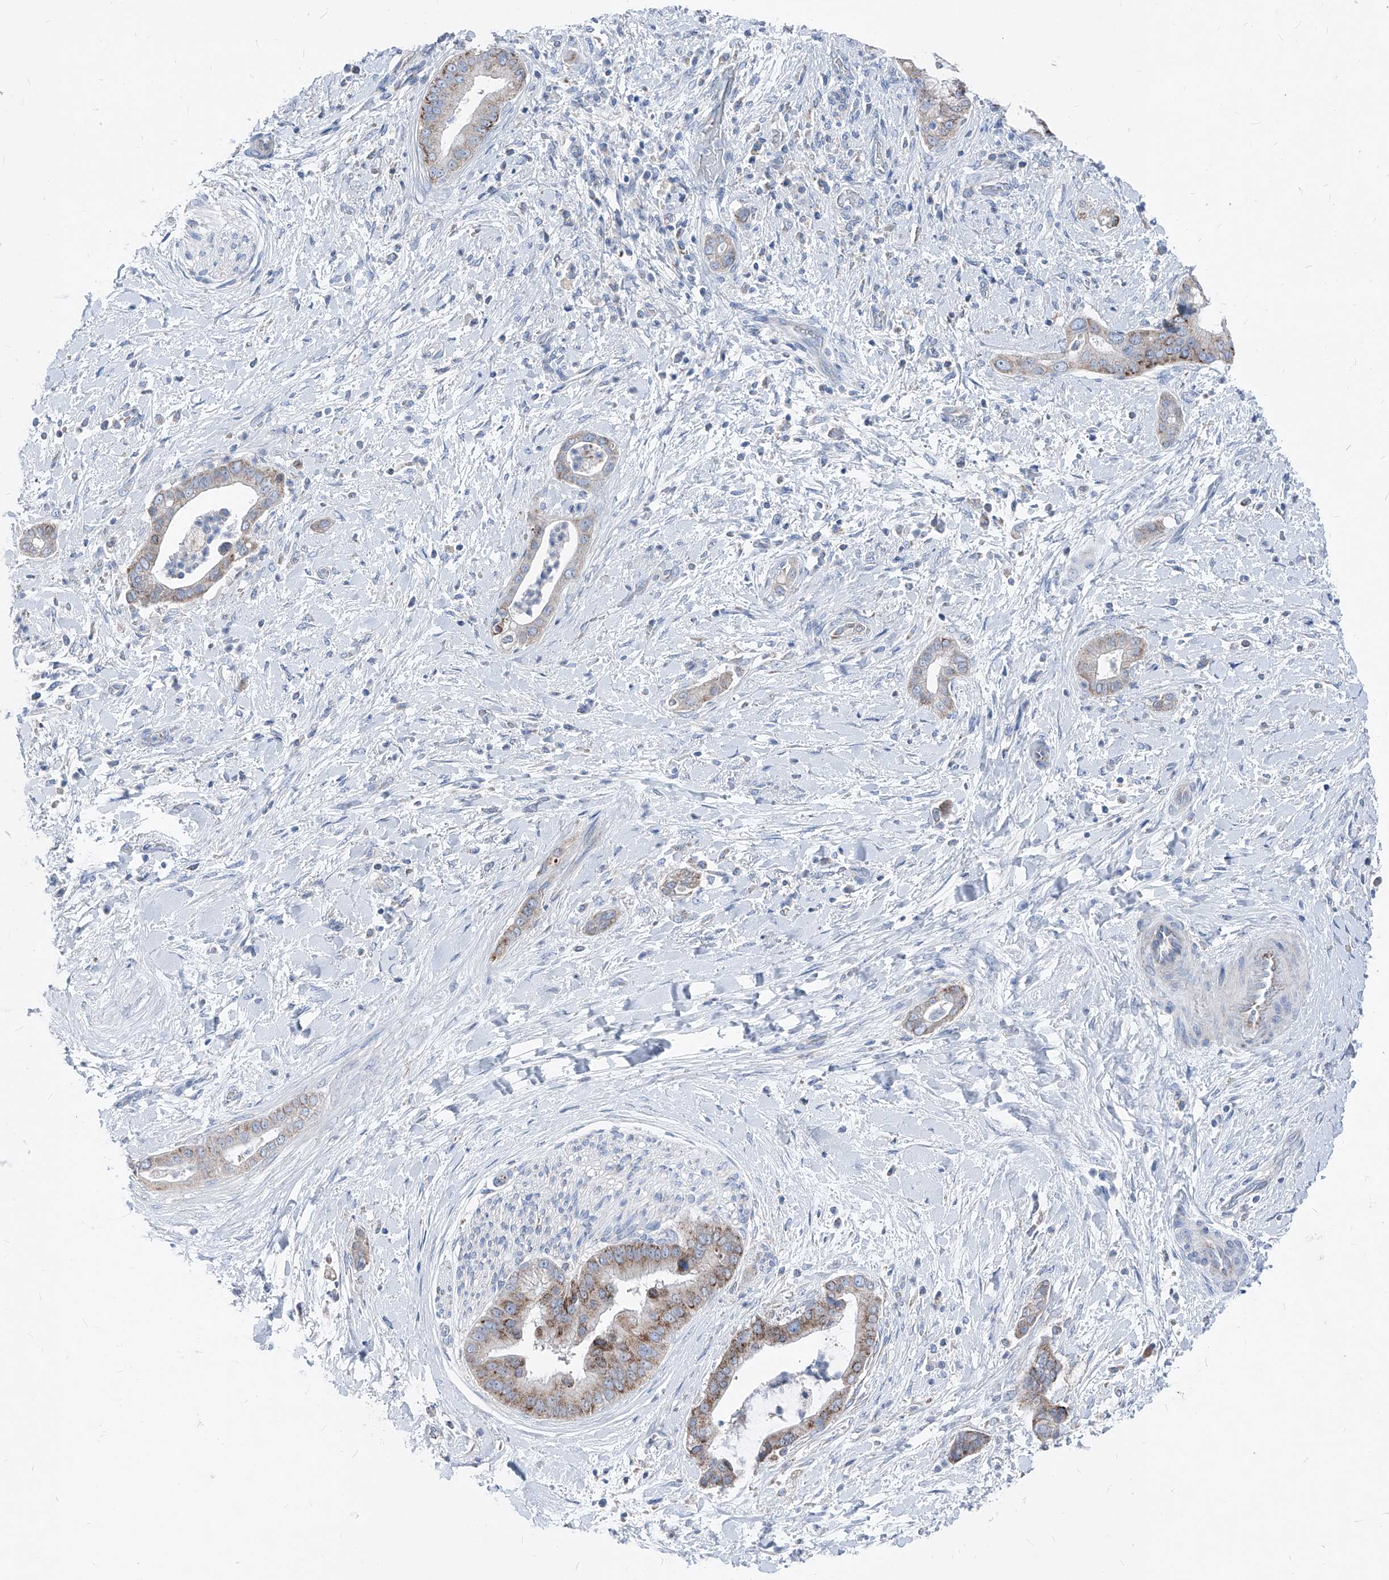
{"staining": {"intensity": "moderate", "quantity": "25%-75%", "location": "cytoplasmic/membranous"}, "tissue": "liver cancer", "cell_type": "Tumor cells", "image_type": "cancer", "snomed": [{"axis": "morphology", "description": "Cholangiocarcinoma"}, {"axis": "topography", "description": "Liver"}], "caption": "Liver cancer (cholangiocarcinoma) stained with immunohistochemistry displays moderate cytoplasmic/membranous positivity in approximately 25%-75% of tumor cells.", "gene": "AGPS", "patient": {"sex": "female", "age": 54}}